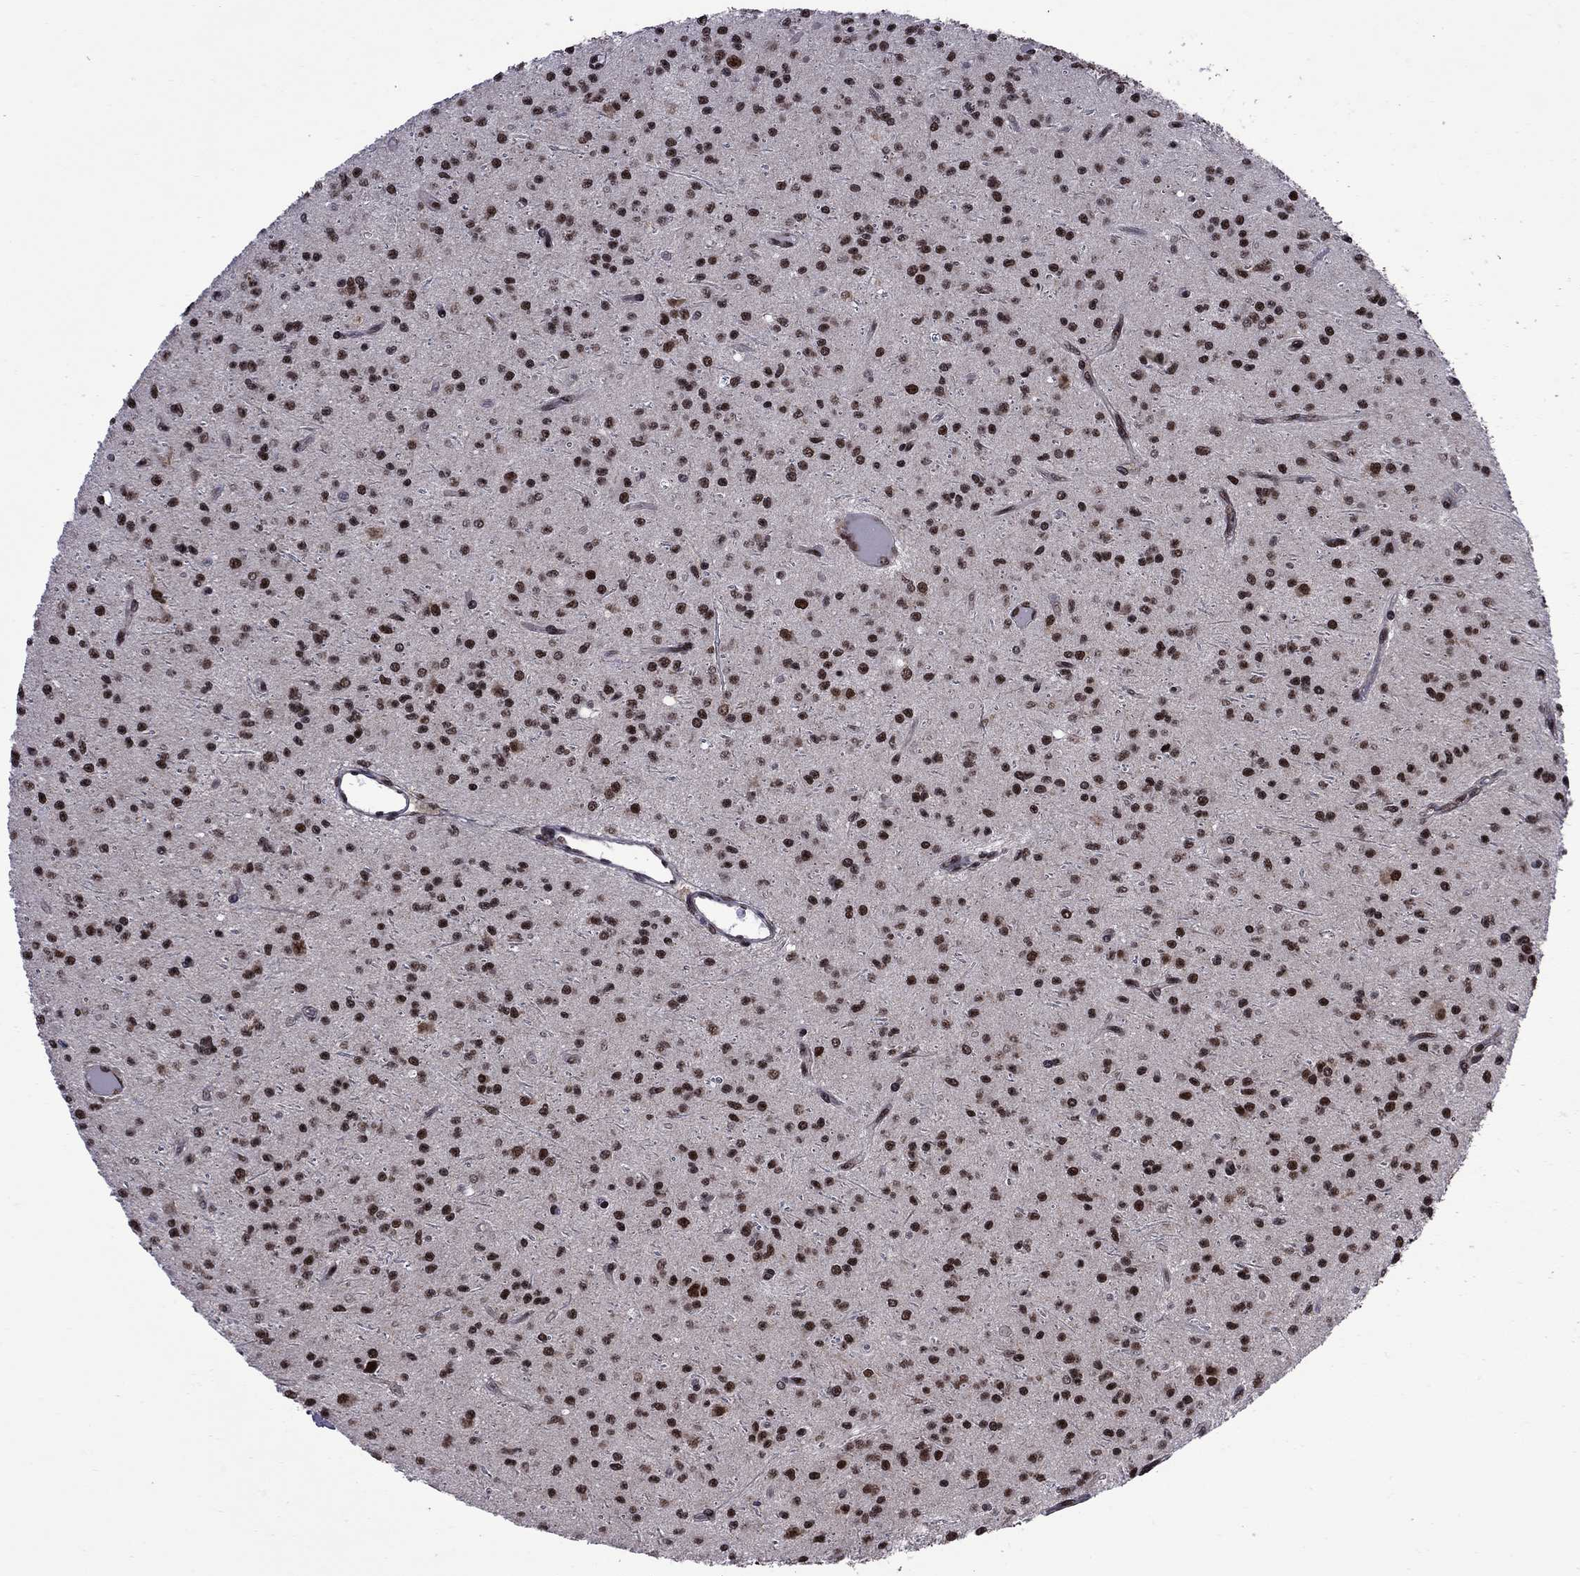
{"staining": {"intensity": "strong", "quantity": ">75%", "location": "nuclear"}, "tissue": "glioma", "cell_type": "Tumor cells", "image_type": "cancer", "snomed": [{"axis": "morphology", "description": "Glioma, malignant, Low grade"}, {"axis": "topography", "description": "Brain"}], "caption": "Human low-grade glioma (malignant) stained for a protein (brown) displays strong nuclear positive expression in about >75% of tumor cells.", "gene": "MED25", "patient": {"sex": "male", "age": 27}}